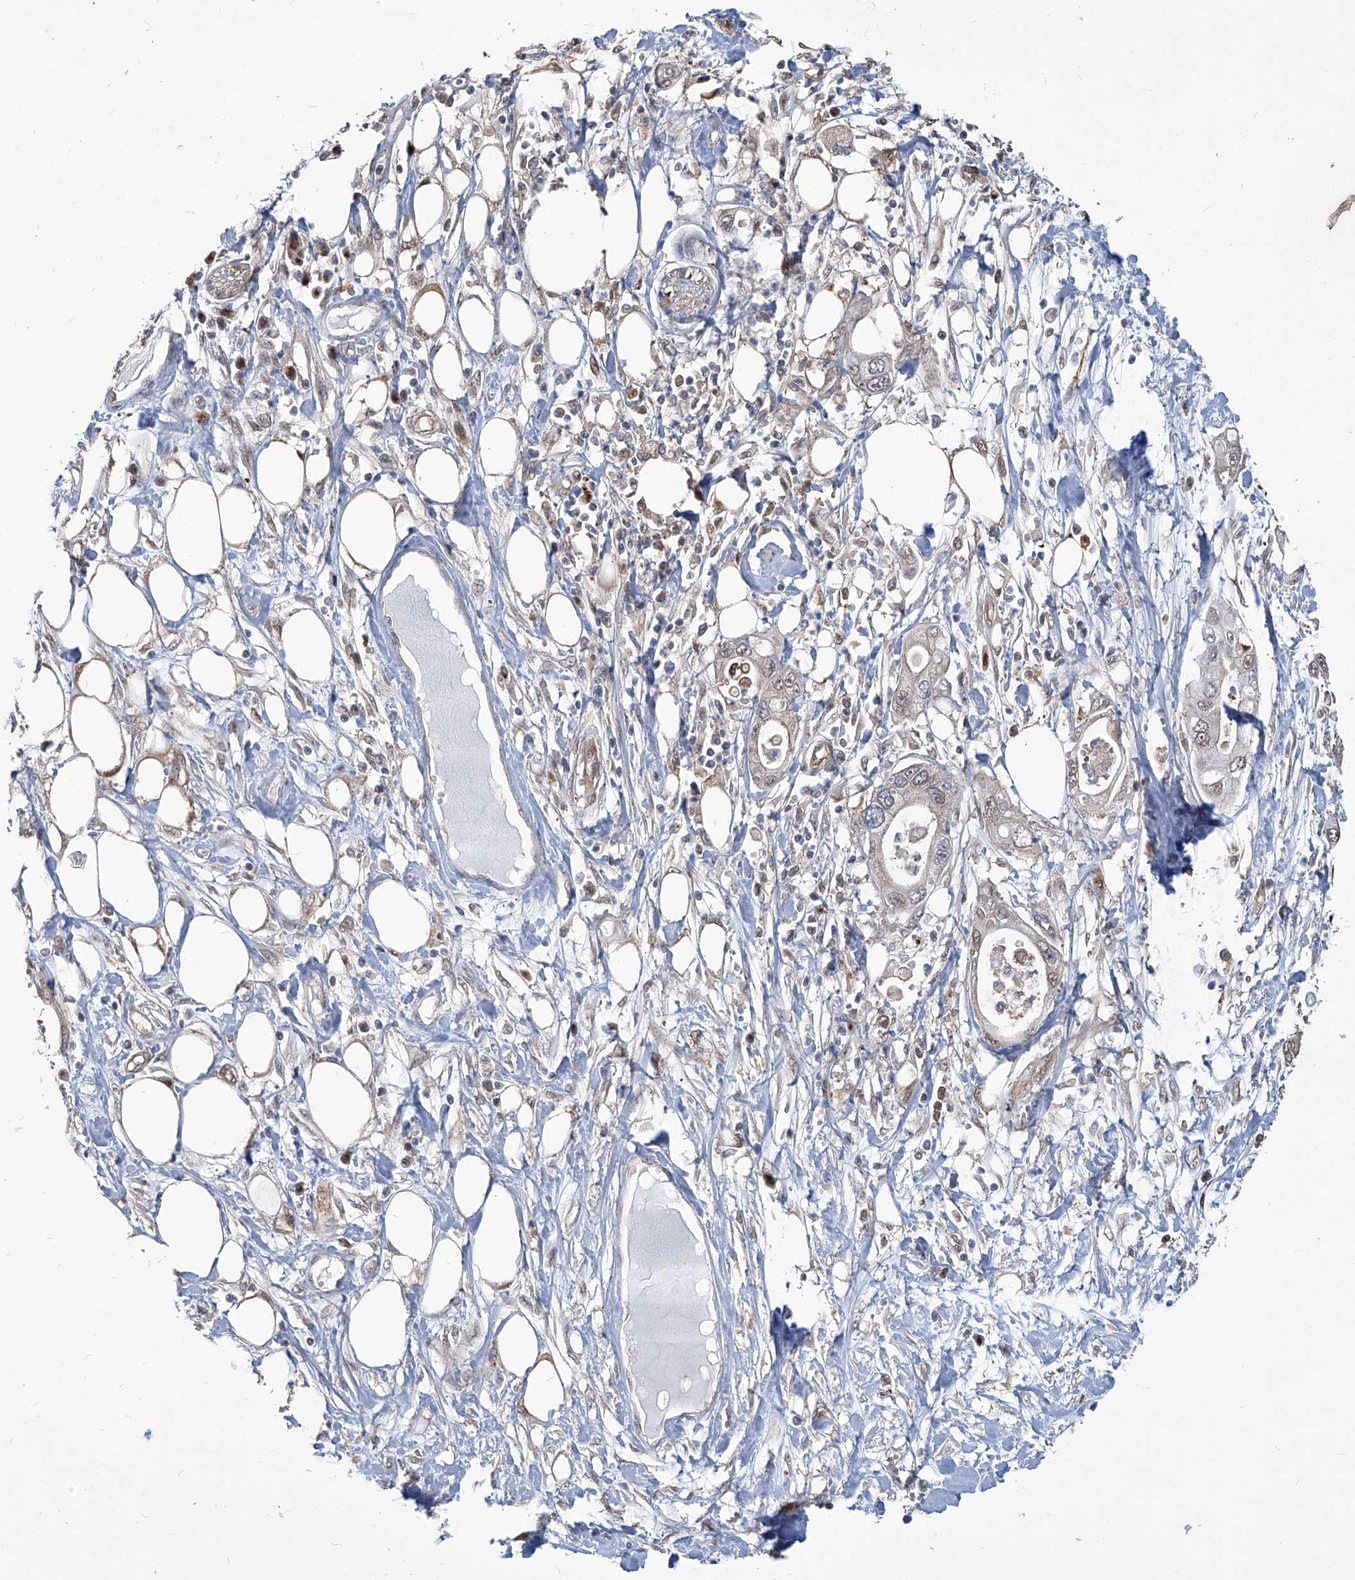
{"staining": {"intensity": "weak", "quantity": "25%-75%", "location": "cytoplasmic/membranous"}, "tissue": "pancreatic cancer", "cell_type": "Tumor cells", "image_type": "cancer", "snomed": [{"axis": "morphology", "description": "Adenocarcinoma, NOS"}, {"axis": "topography", "description": "Pancreas"}], "caption": "Protein analysis of adenocarcinoma (pancreatic) tissue shows weak cytoplasmic/membranous staining in about 25%-75% of tumor cells. Using DAB (brown) and hematoxylin (blue) stains, captured at high magnification using brightfield microscopy.", "gene": "PSMB1", "patient": {"sex": "male", "age": 68}}